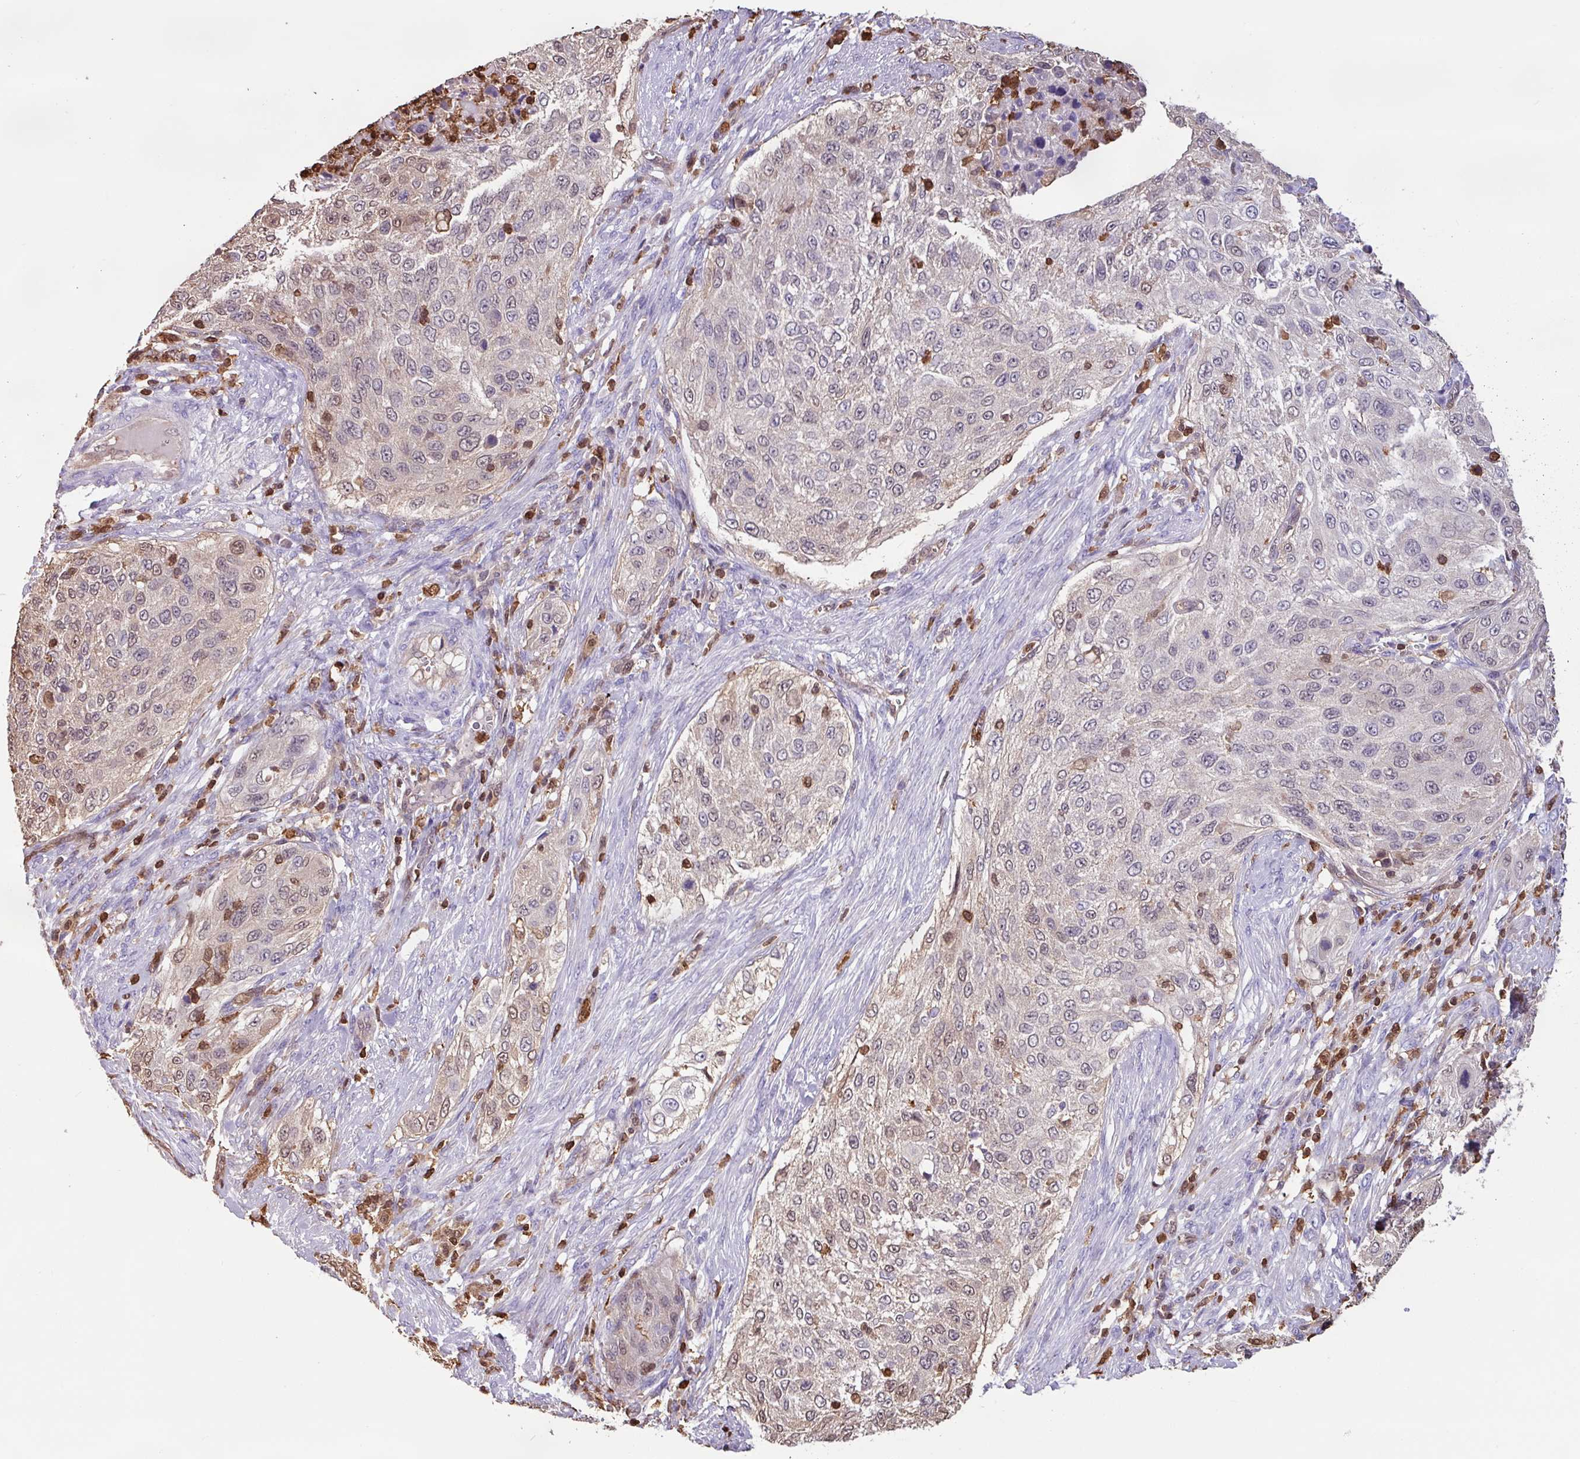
{"staining": {"intensity": "weak", "quantity": "<25%", "location": "cytoplasmic/membranous,nuclear"}, "tissue": "cervical cancer", "cell_type": "Tumor cells", "image_type": "cancer", "snomed": [{"axis": "morphology", "description": "Squamous cell carcinoma, NOS"}, {"axis": "topography", "description": "Cervix"}], "caption": "There is no significant staining in tumor cells of cervical cancer.", "gene": "ARHGDIB", "patient": {"sex": "female", "age": 42}}